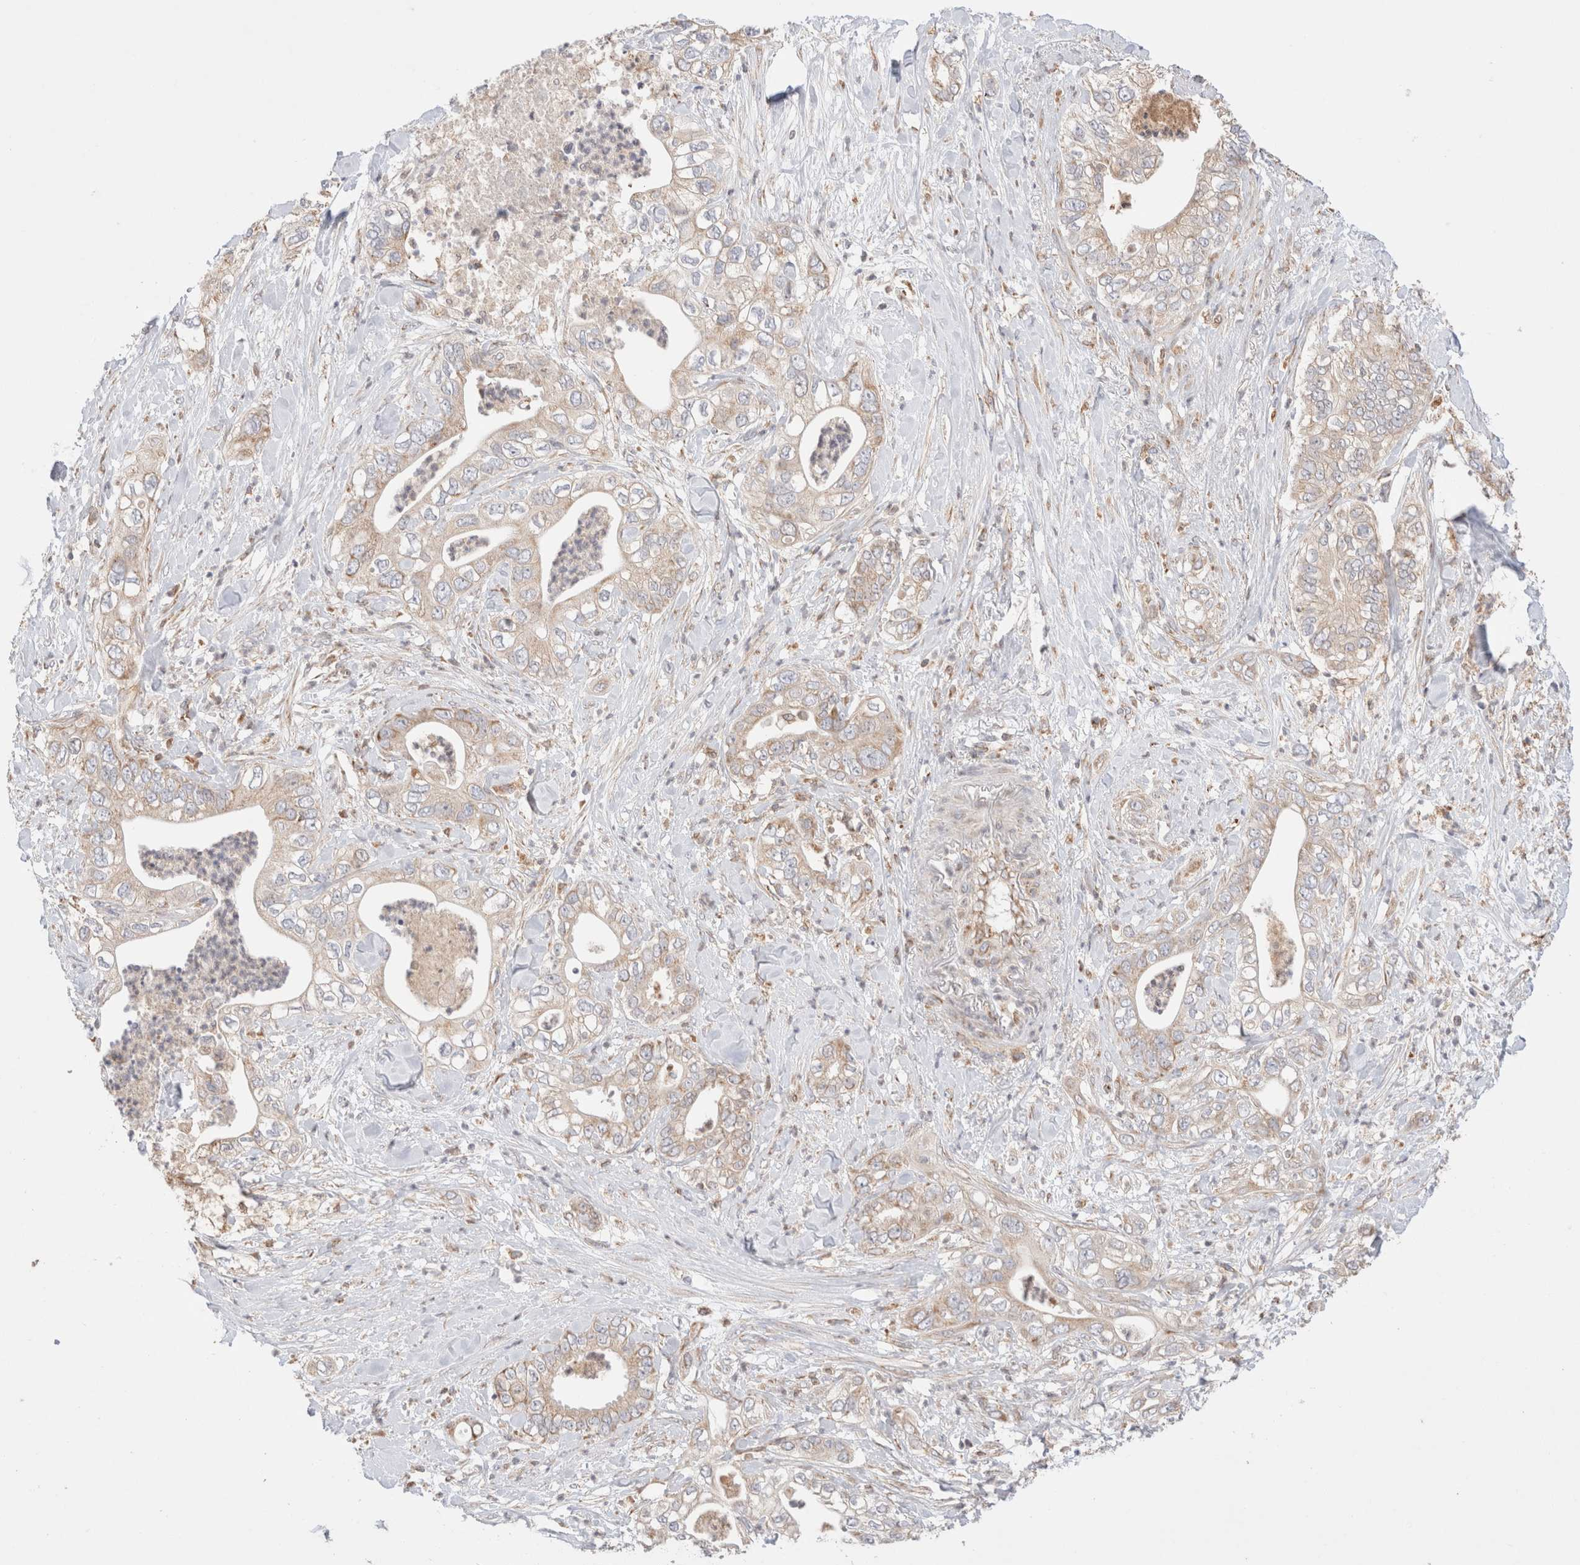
{"staining": {"intensity": "weak", "quantity": "<25%", "location": "cytoplasmic/membranous"}, "tissue": "pancreatic cancer", "cell_type": "Tumor cells", "image_type": "cancer", "snomed": [{"axis": "morphology", "description": "Adenocarcinoma, NOS"}, {"axis": "topography", "description": "Pancreas"}], "caption": "Tumor cells show no significant protein expression in pancreatic cancer (adenocarcinoma).", "gene": "TMPPE", "patient": {"sex": "female", "age": 78}}